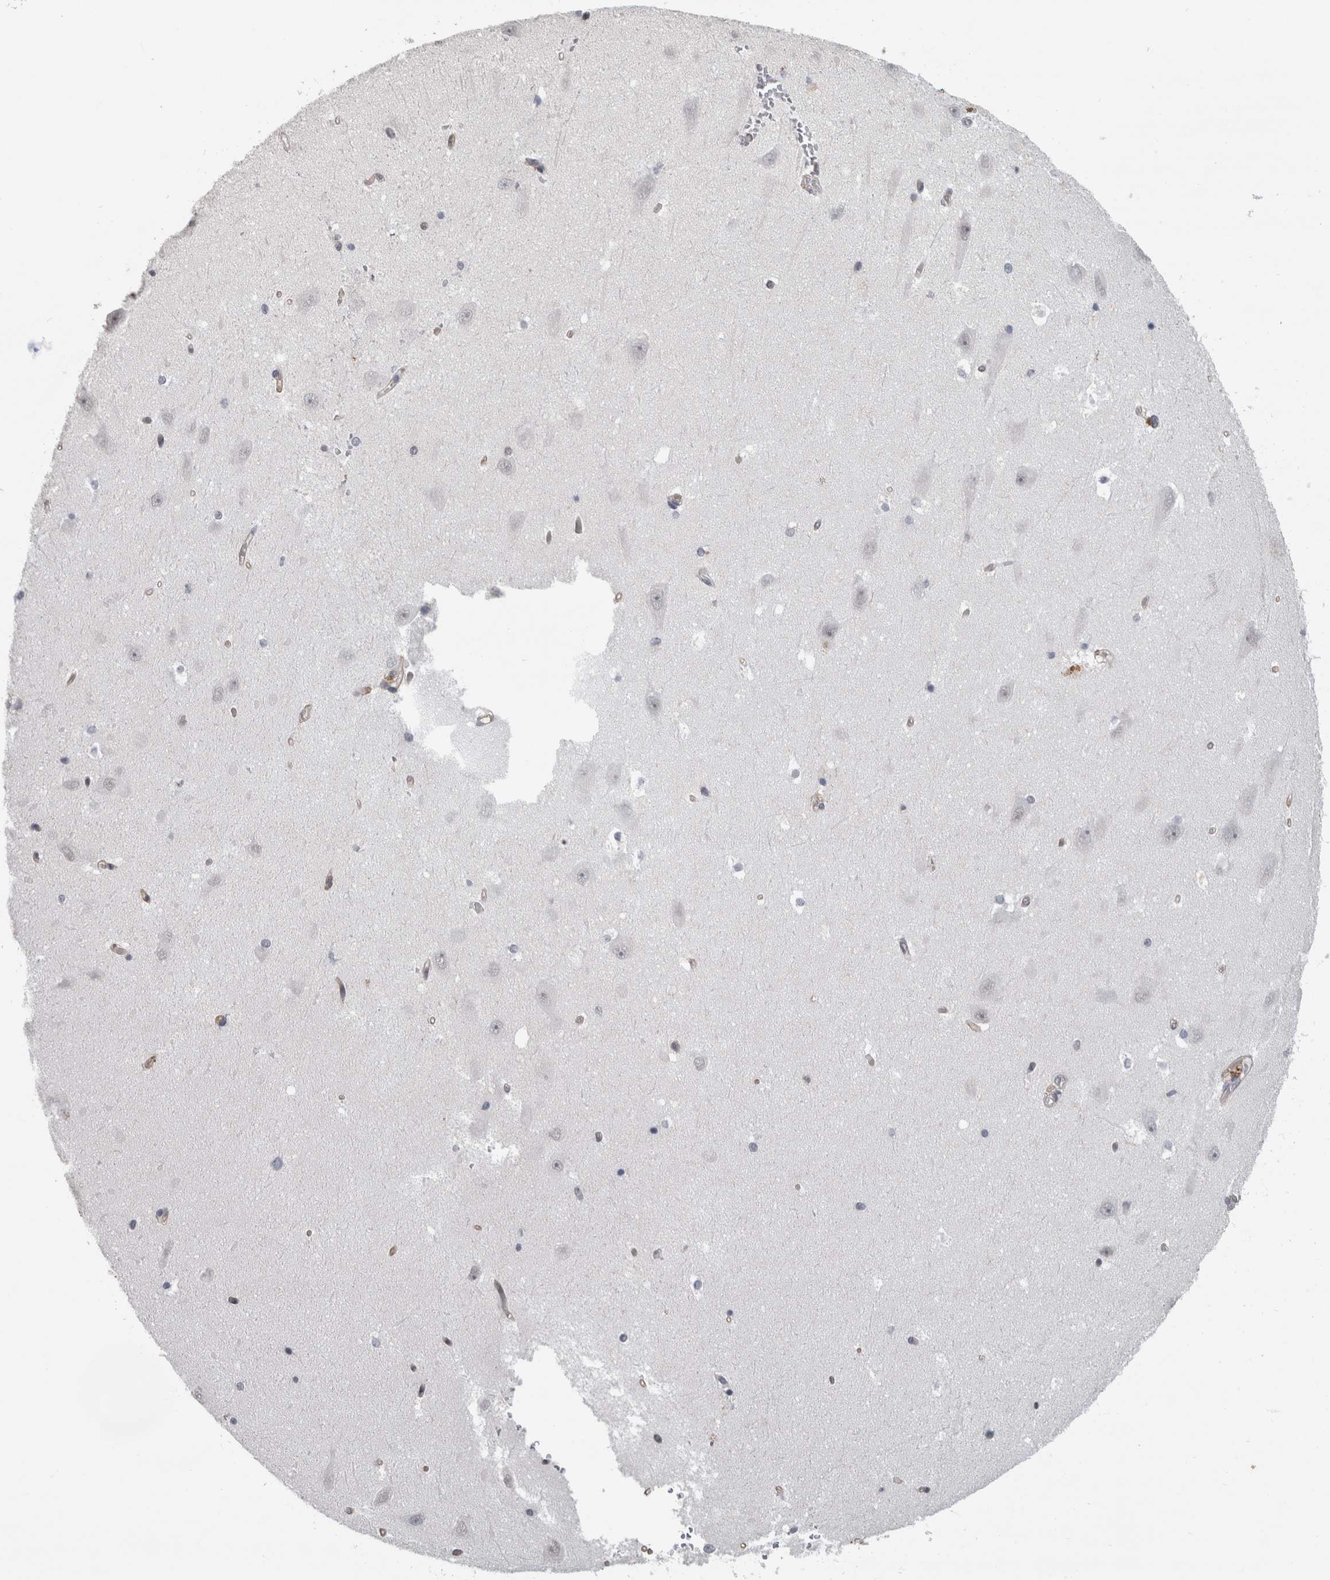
{"staining": {"intensity": "negative", "quantity": "none", "location": "none"}, "tissue": "hippocampus", "cell_type": "Glial cells", "image_type": "normal", "snomed": [{"axis": "morphology", "description": "Normal tissue, NOS"}, {"axis": "topography", "description": "Hippocampus"}], "caption": "DAB immunohistochemical staining of normal hippocampus reveals no significant positivity in glial cells.", "gene": "POLD2", "patient": {"sex": "male", "age": 45}}